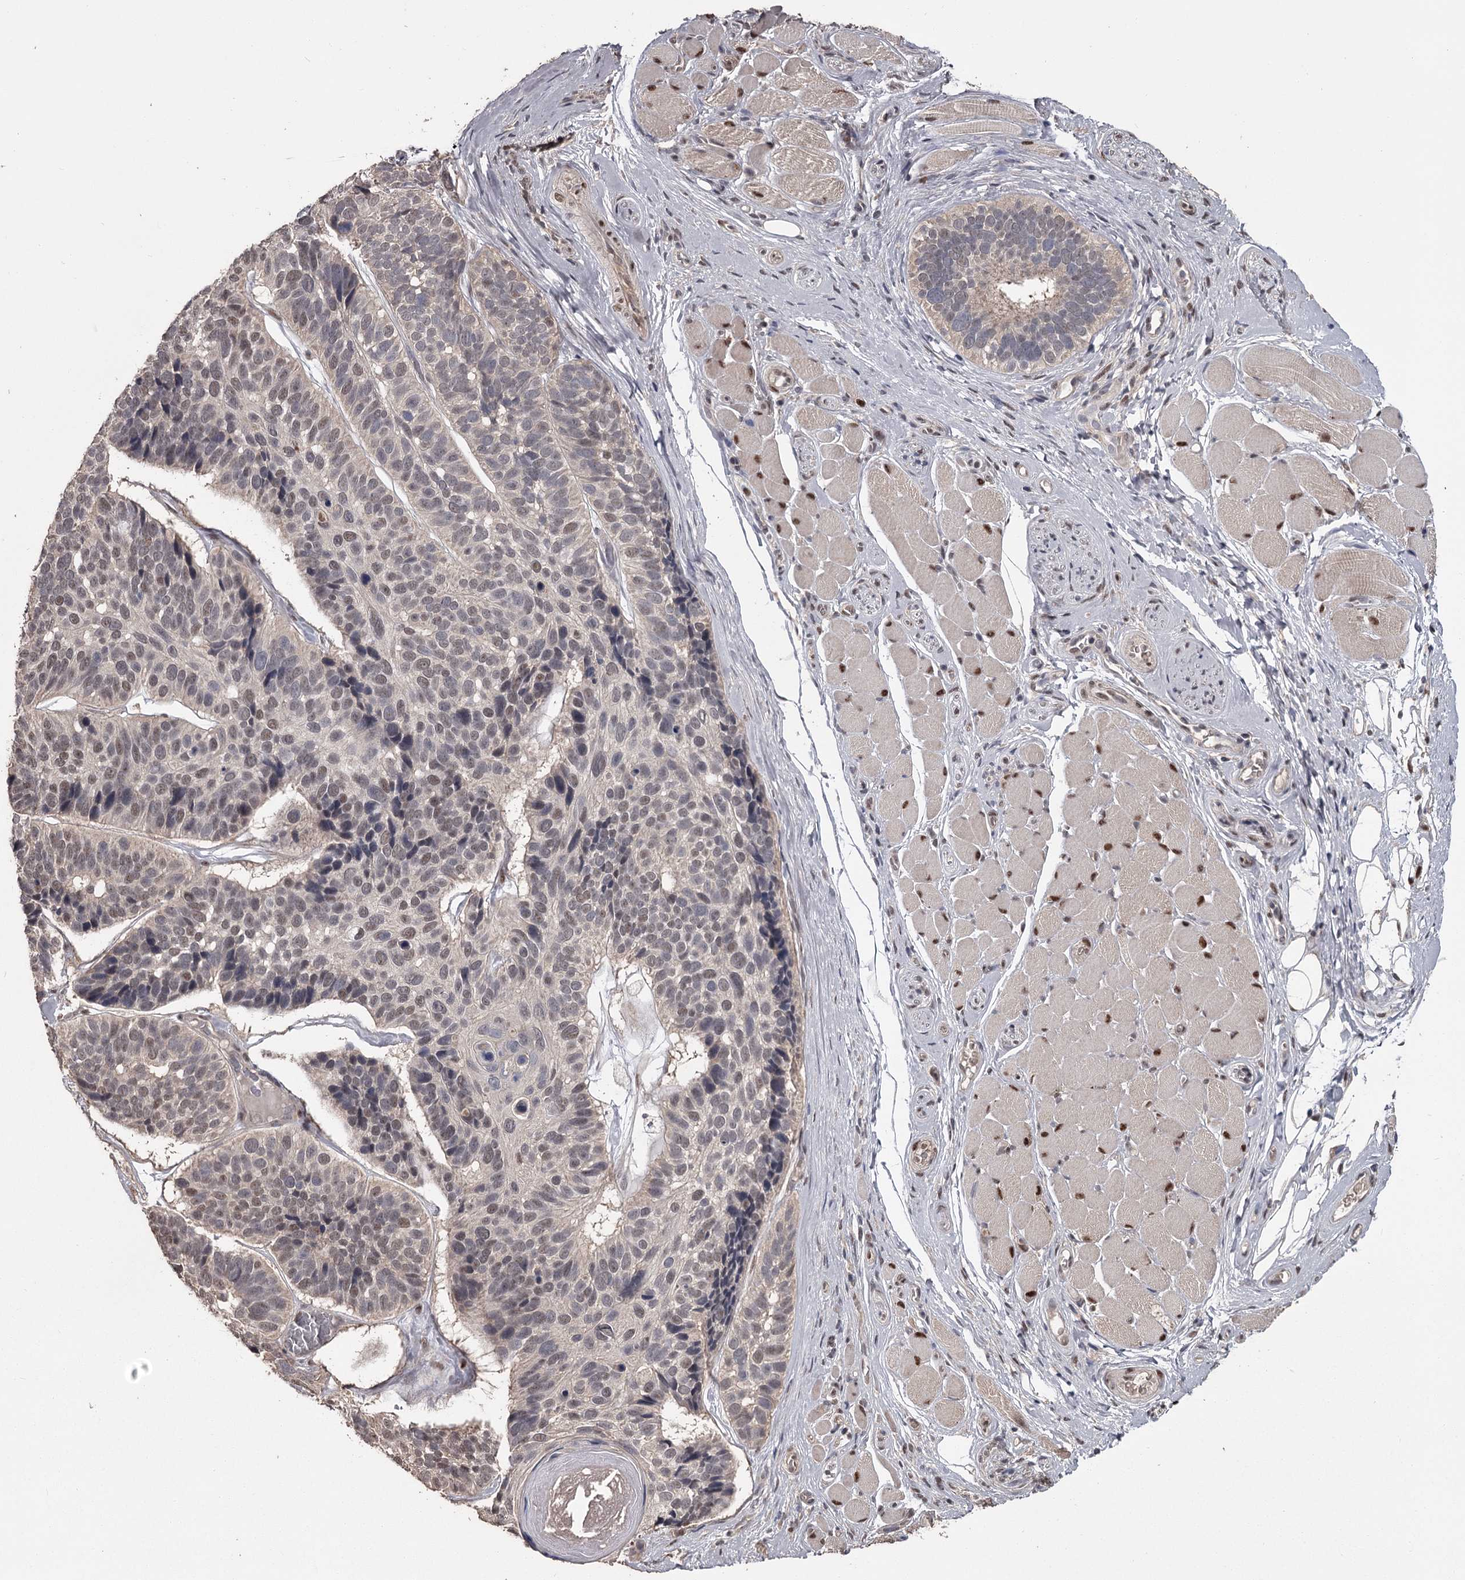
{"staining": {"intensity": "moderate", "quantity": "<25%", "location": "cytoplasmic/membranous,nuclear"}, "tissue": "skin cancer", "cell_type": "Tumor cells", "image_type": "cancer", "snomed": [{"axis": "morphology", "description": "Basal cell carcinoma"}, {"axis": "topography", "description": "Skin"}], "caption": "Protein expression analysis of human skin cancer (basal cell carcinoma) reveals moderate cytoplasmic/membranous and nuclear positivity in approximately <25% of tumor cells.", "gene": "PRPF40B", "patient": {"sex": "male", "age": 62}}